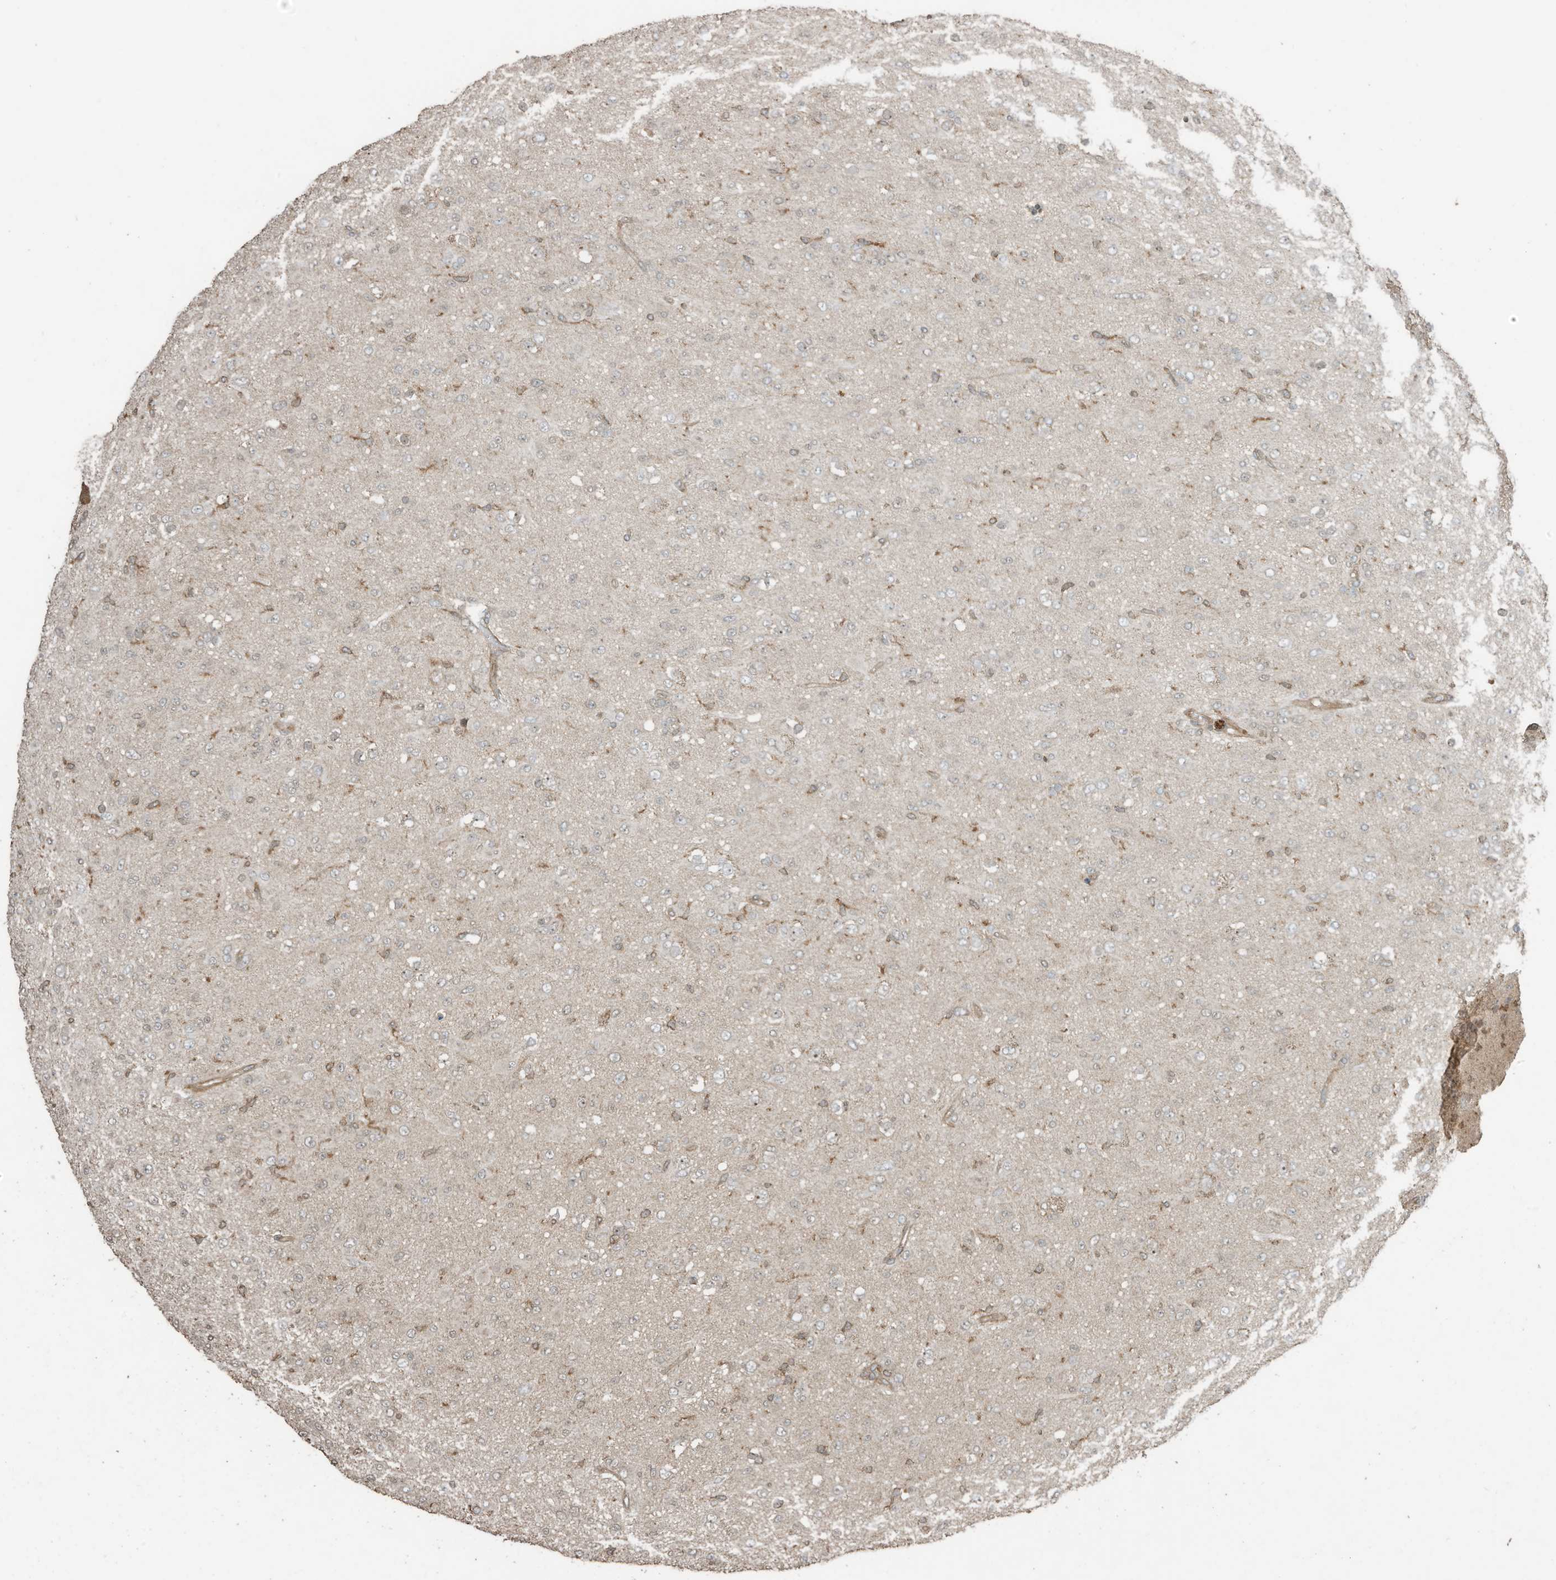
{"staining": {"intensity": "negative", "quantity": "none", "location": "none"}, "tissue": "glioma", "cell_type": "Tumor cells", "image_type": "cancer", "snomed": [{"axis": "morphology", "description": "Glioma, malignant, Low grade"}, {"axis": "topography", "description": "Brain"}], "caption": "Immunohistochemistry (IHC) image of human low-grade glioma (malignant) stained for a protein (brown), which reveals no expression in tumor cells.", "gene": "ZNF653", "patient": {"sex": "male", "age": 65}}